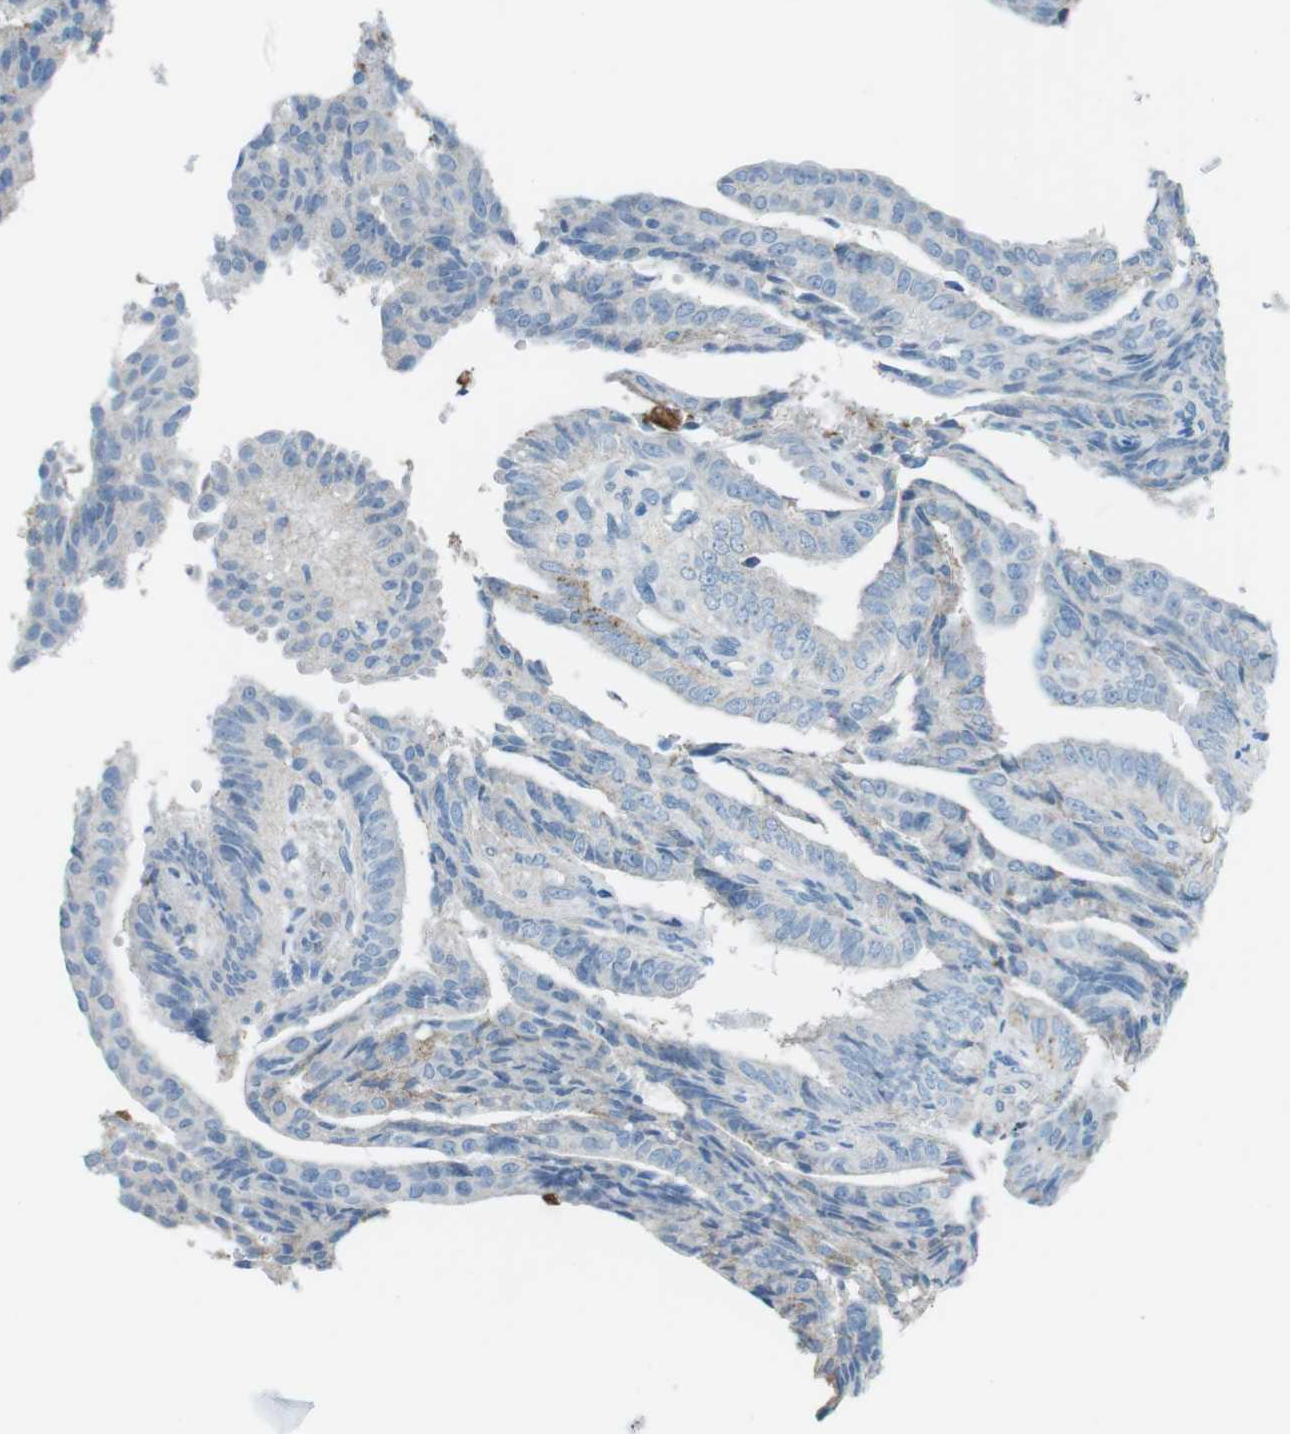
{"staining": {"intensity": "negative", "quantity": "none", "location": "none"}, "tissue": "endometrial cancer", "cell_type": "Tumor cells", "image_type": "cancer", "snomed": [{"axis": "morphology", "description": "Adenocarcinoma, NOS"}, {"axis": "topography", "description": "Endometrium"}], "caption": "A photomicrograph of human endometrial cancer is negative for staining in tumor cells.", "gene": "VAMP1", "patient": {"sex": "female", "age": 58}}